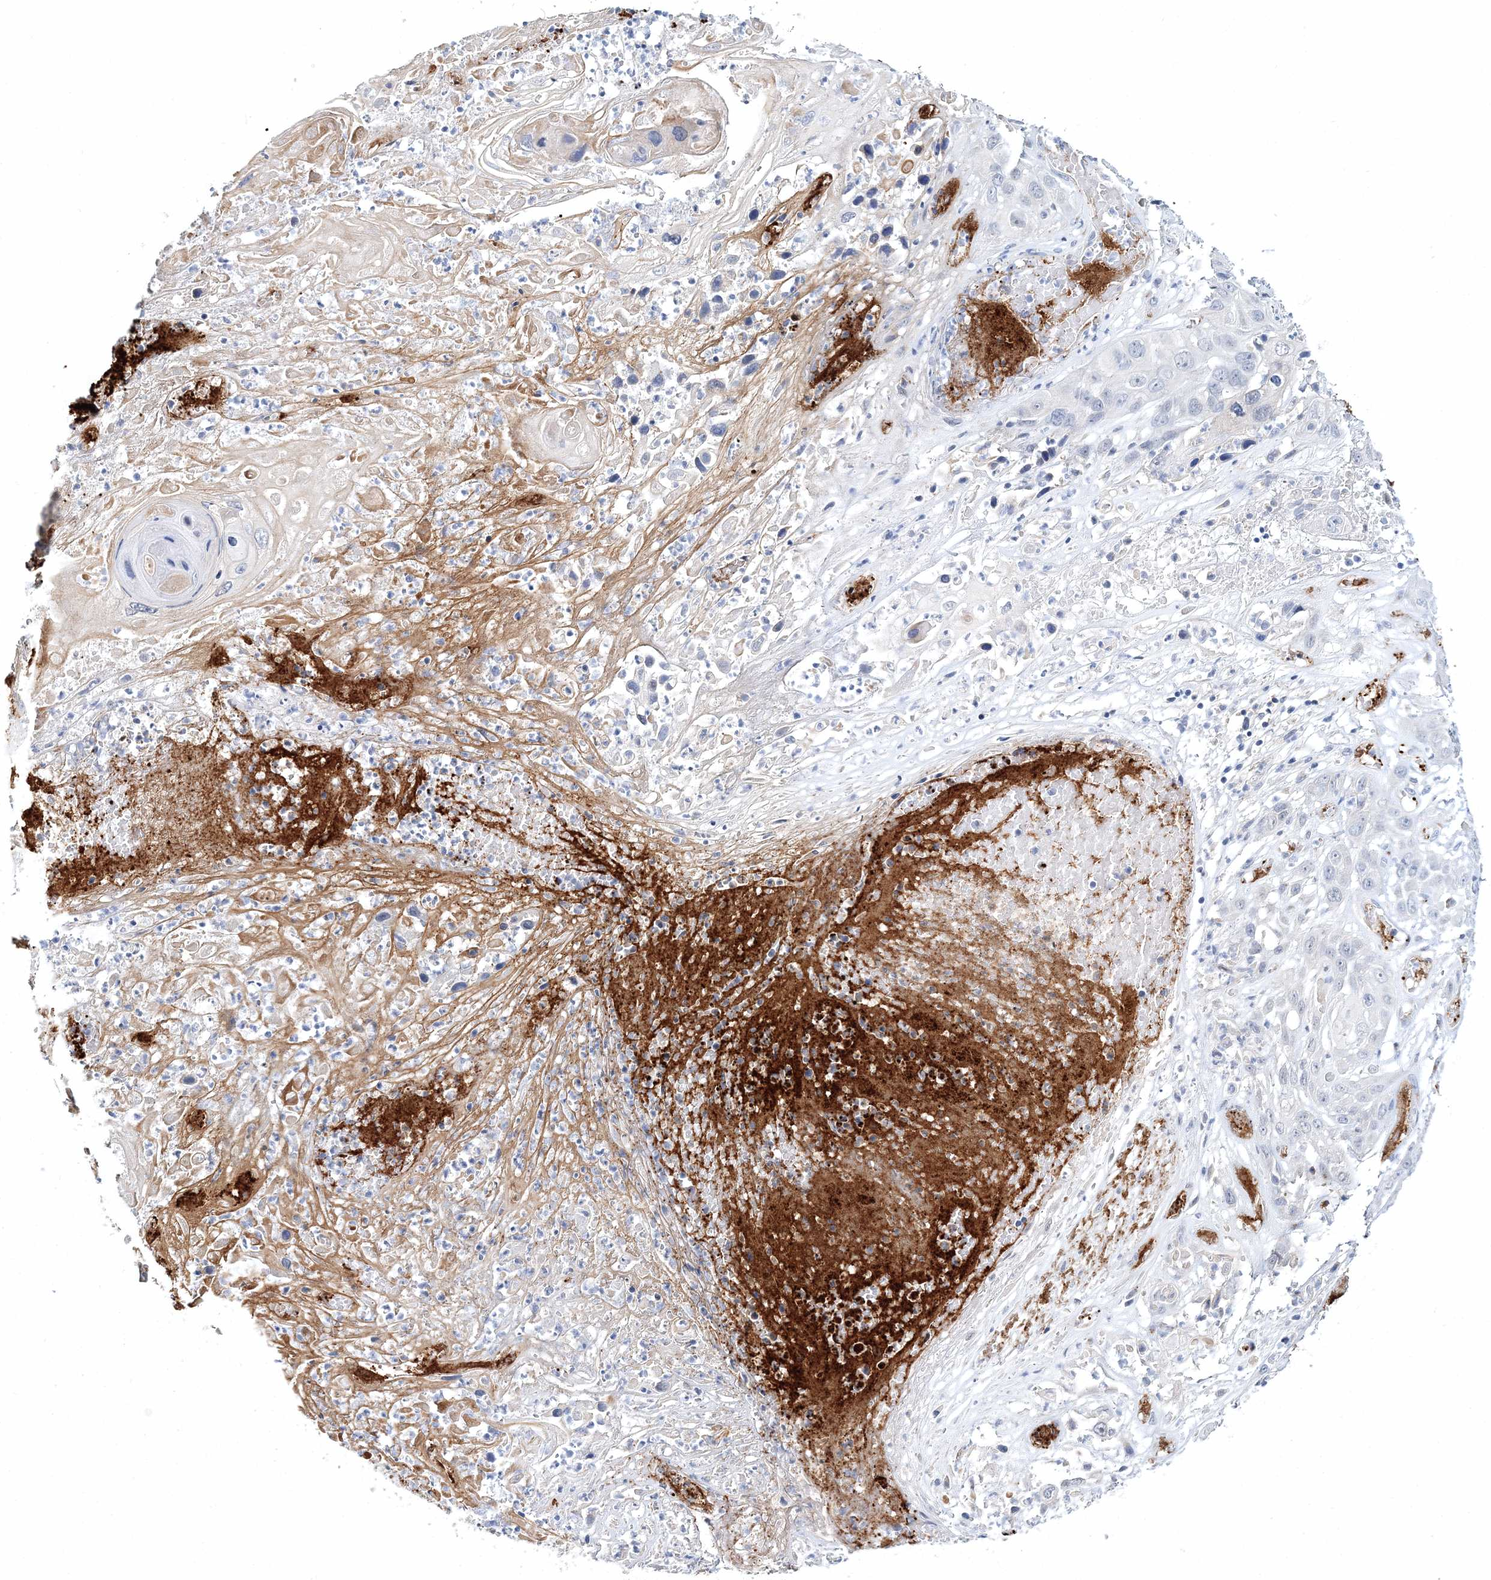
{"staining": {"intensity": "weak", "quantity": "<25%", "location": "cytoplasmic/membranous"}, "tissue": "skin cancer", "cell_type": "Tumor cells", "image_type": "cancer", "snomed": [{"axis": "morphology", "description": "Squamous cell carcinoma, NOS"}, {"axis": "topography", "description": "Skin"}], "caption": "This is an immunohistochemistry photomicrograph of skin cancer. There is no staining in tumor cells.", "gene": "MYOZ2", "patient": {"sex": "male", "age": 55}}